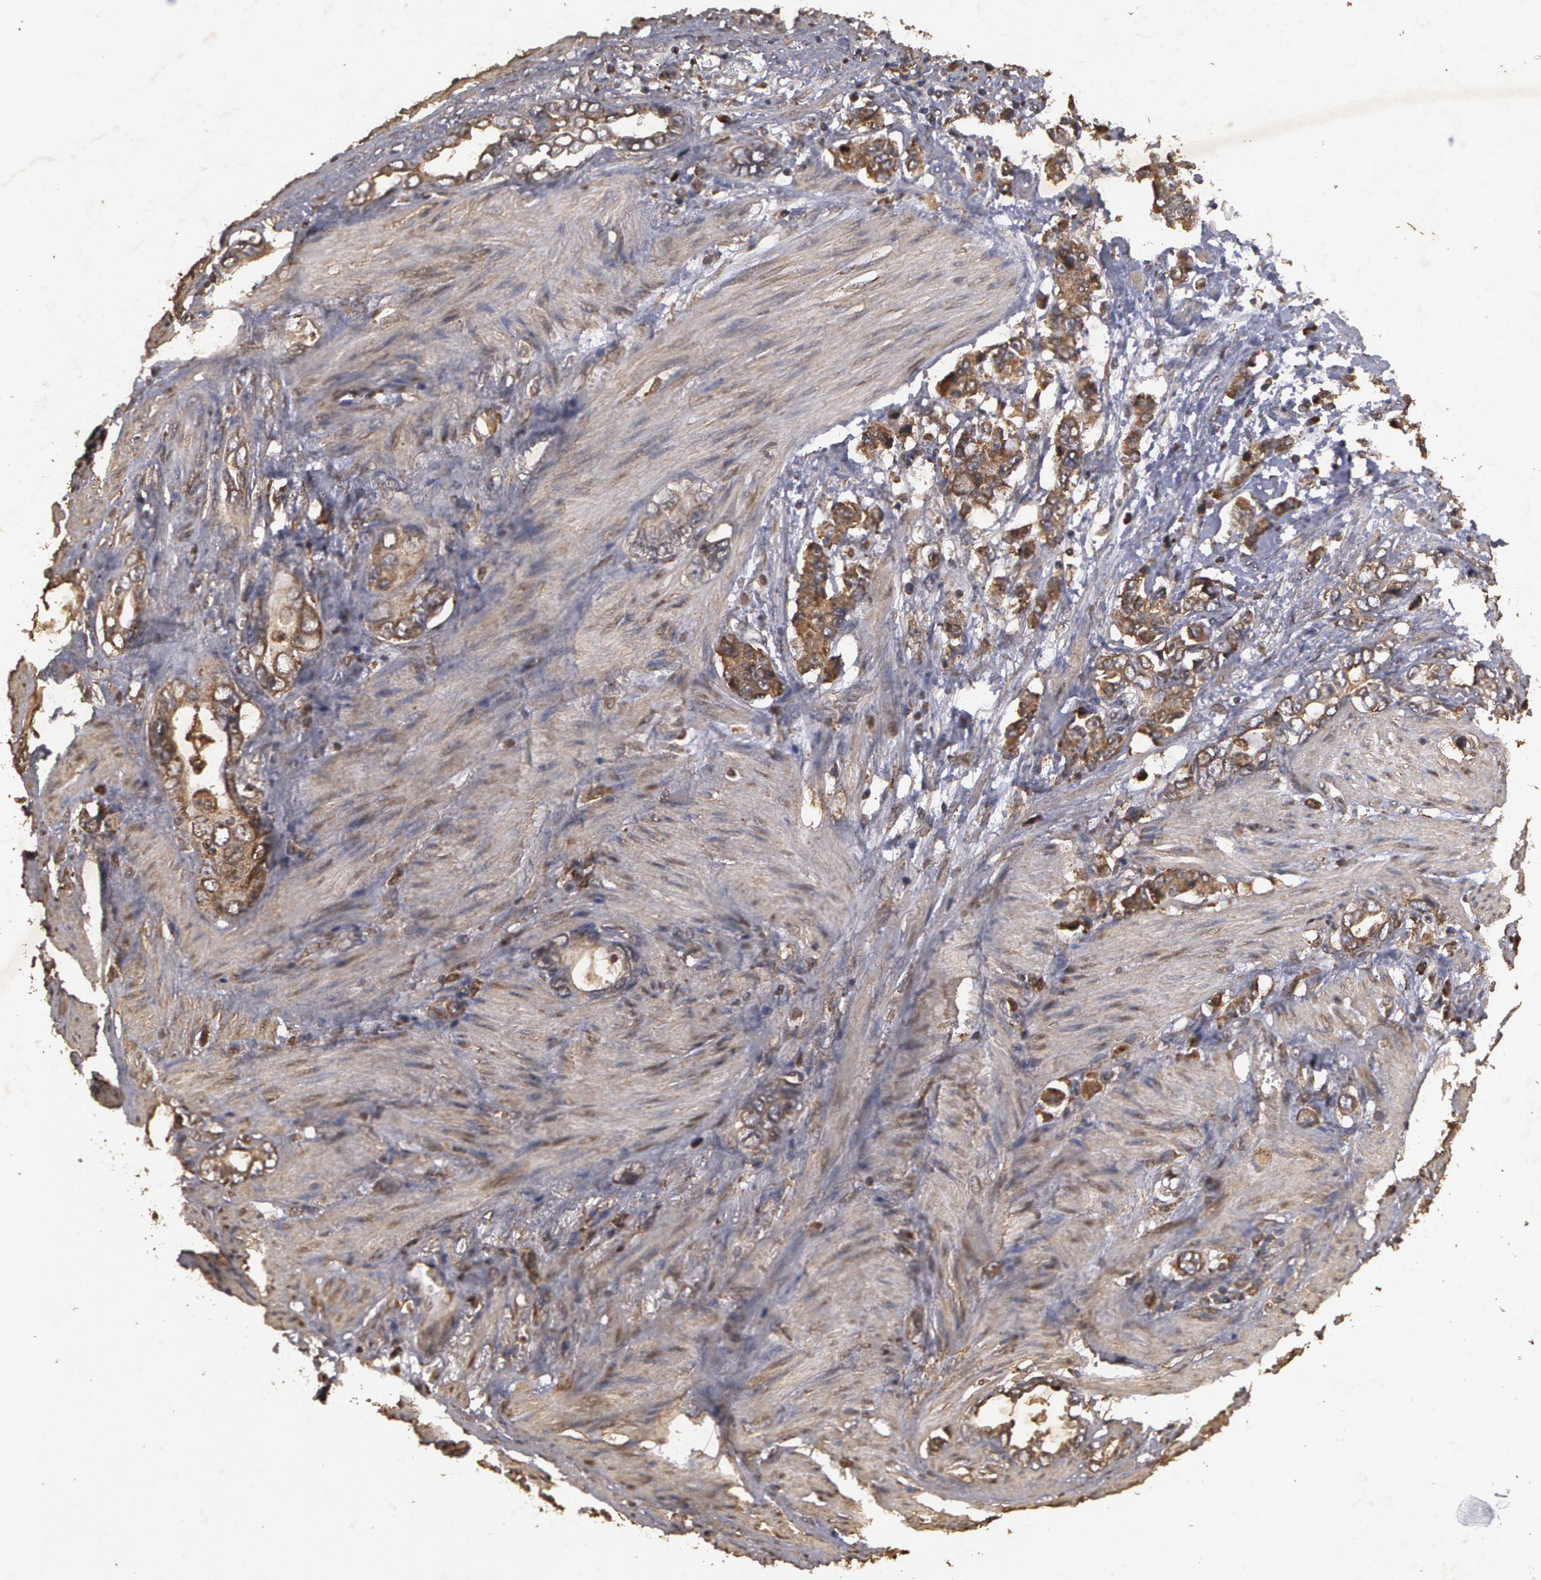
{"staining": {"intensity": "weak", "quantity": ">75%", "location": "cytoplasmic/membranous"}, "tissue": "stomach cancer", "cell_type": "Tumor cells", "image_type": "cancer", "snomed": [{"axis": "morphology", "description": "Adenocarcinoma, NOS"}, {"axis": "topography", "description": "Stomach"}], "caption": "Tumor cells show low levels of weak cytoplasmic/membranous positivity in about >75% of cells in human adenocarcinoma (stomach). Using DAB (brown) and hematoxylin (blue) stains, captured at high magnification using brightfield microscopy.", "gene": "CALR", "patient": {"sex": "male", "age": 78}}